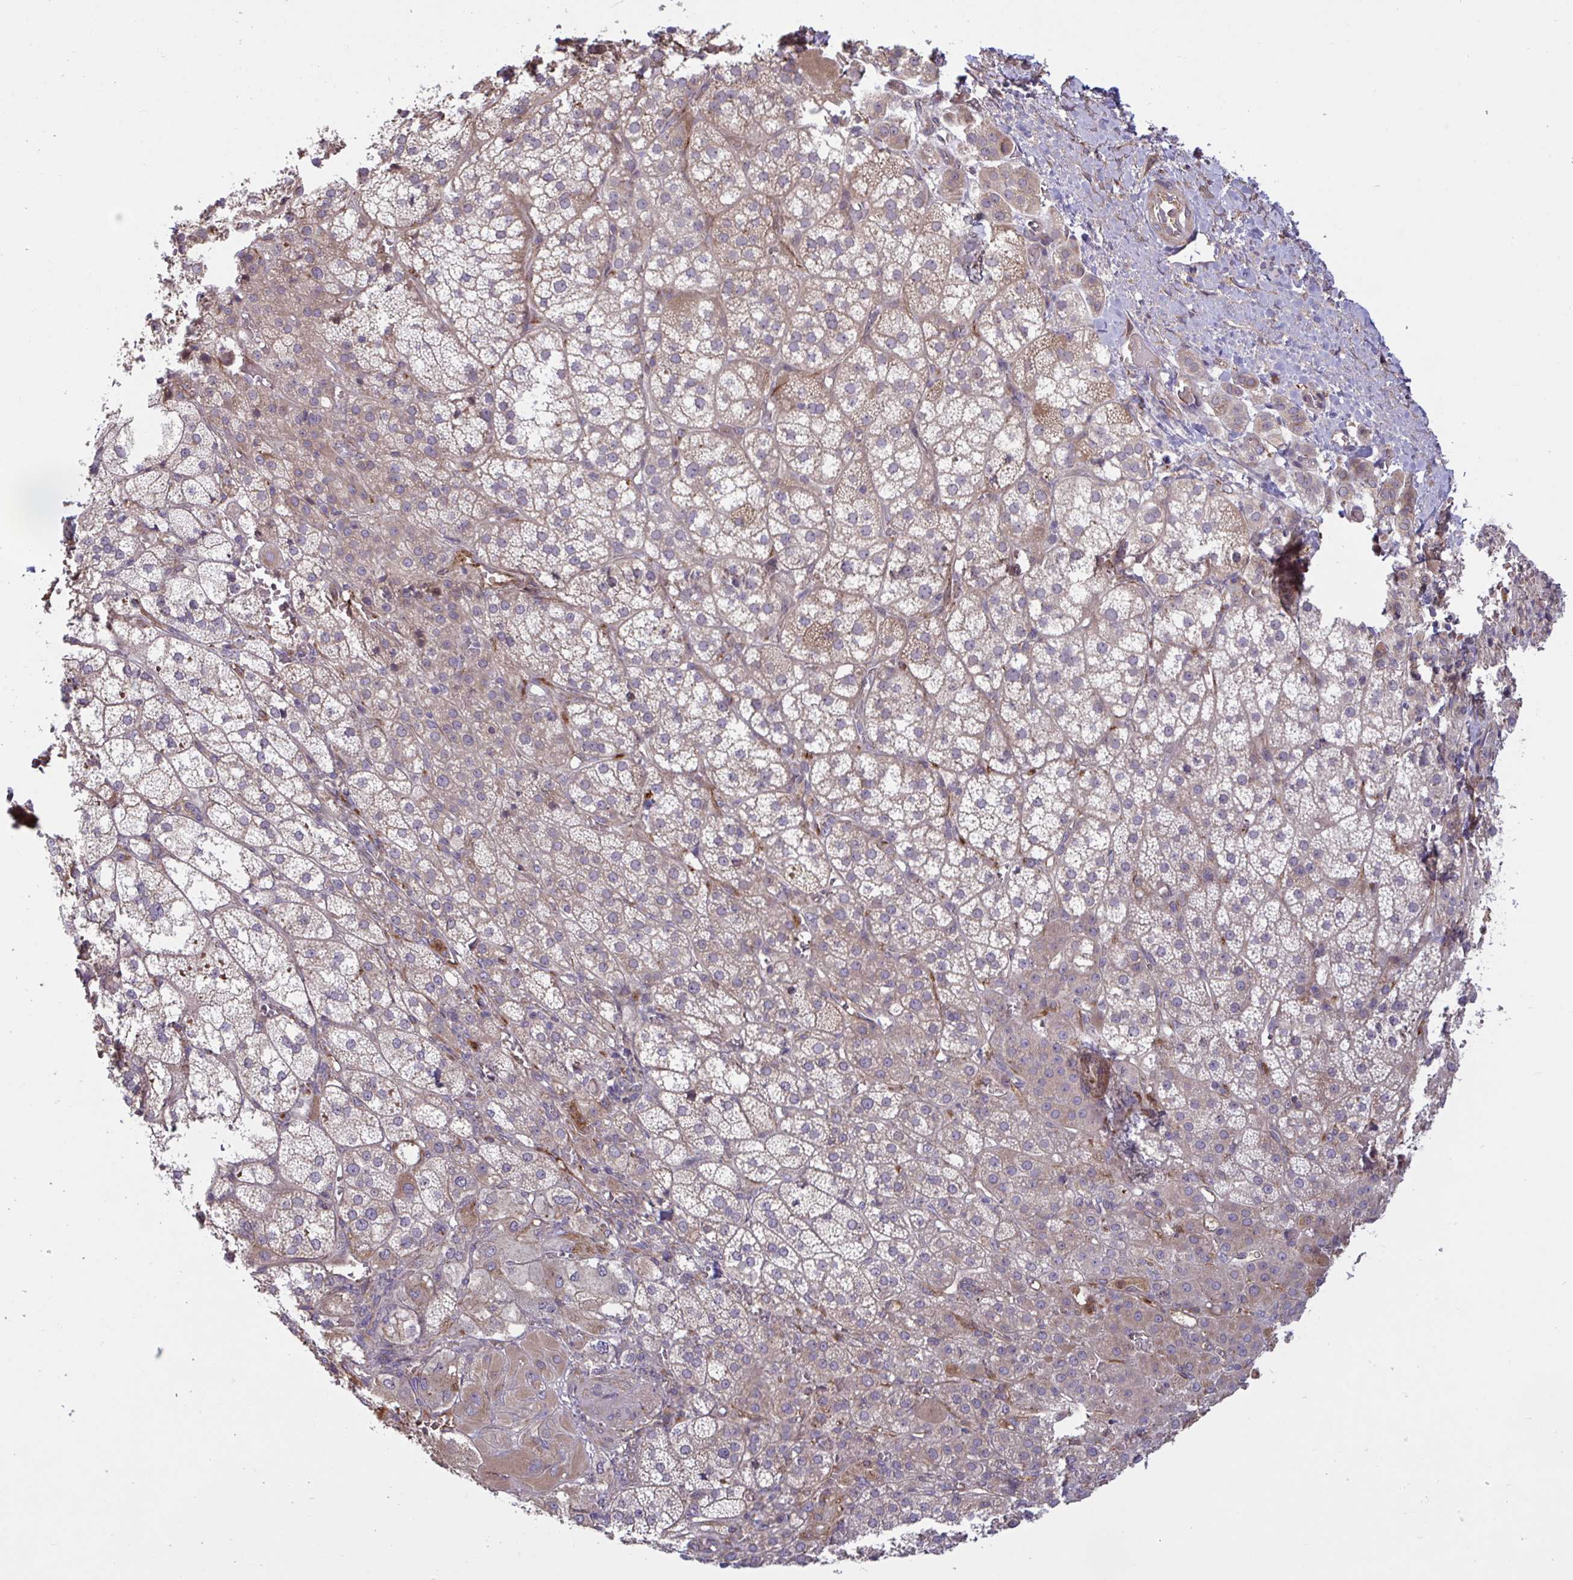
{"staining": {"intensity": "moderate", "quantity": ">75%", "location": "cytoplasmic/membranous"}, "tissue": "adrenal gland", "cell_type": "Glandular cells", "image_type": "normal", "snomed": [{"axis": "morphology", "description": "Normal tissue, NOS"}, {"axis": "topography", "description": "Adrenal gland"}], "caption": "The histopathology image demonstrates a brown stain indicating the presence of a protein in the cytoplasmic/membranous of glandular cells in adrenal gland. (Stains: DAB in brown, nuclei in blue, Microscopy: brightfield microscopy at high magnification).", "gene": "IL1R1", "patient": {"sex": "female", "age": 60}}